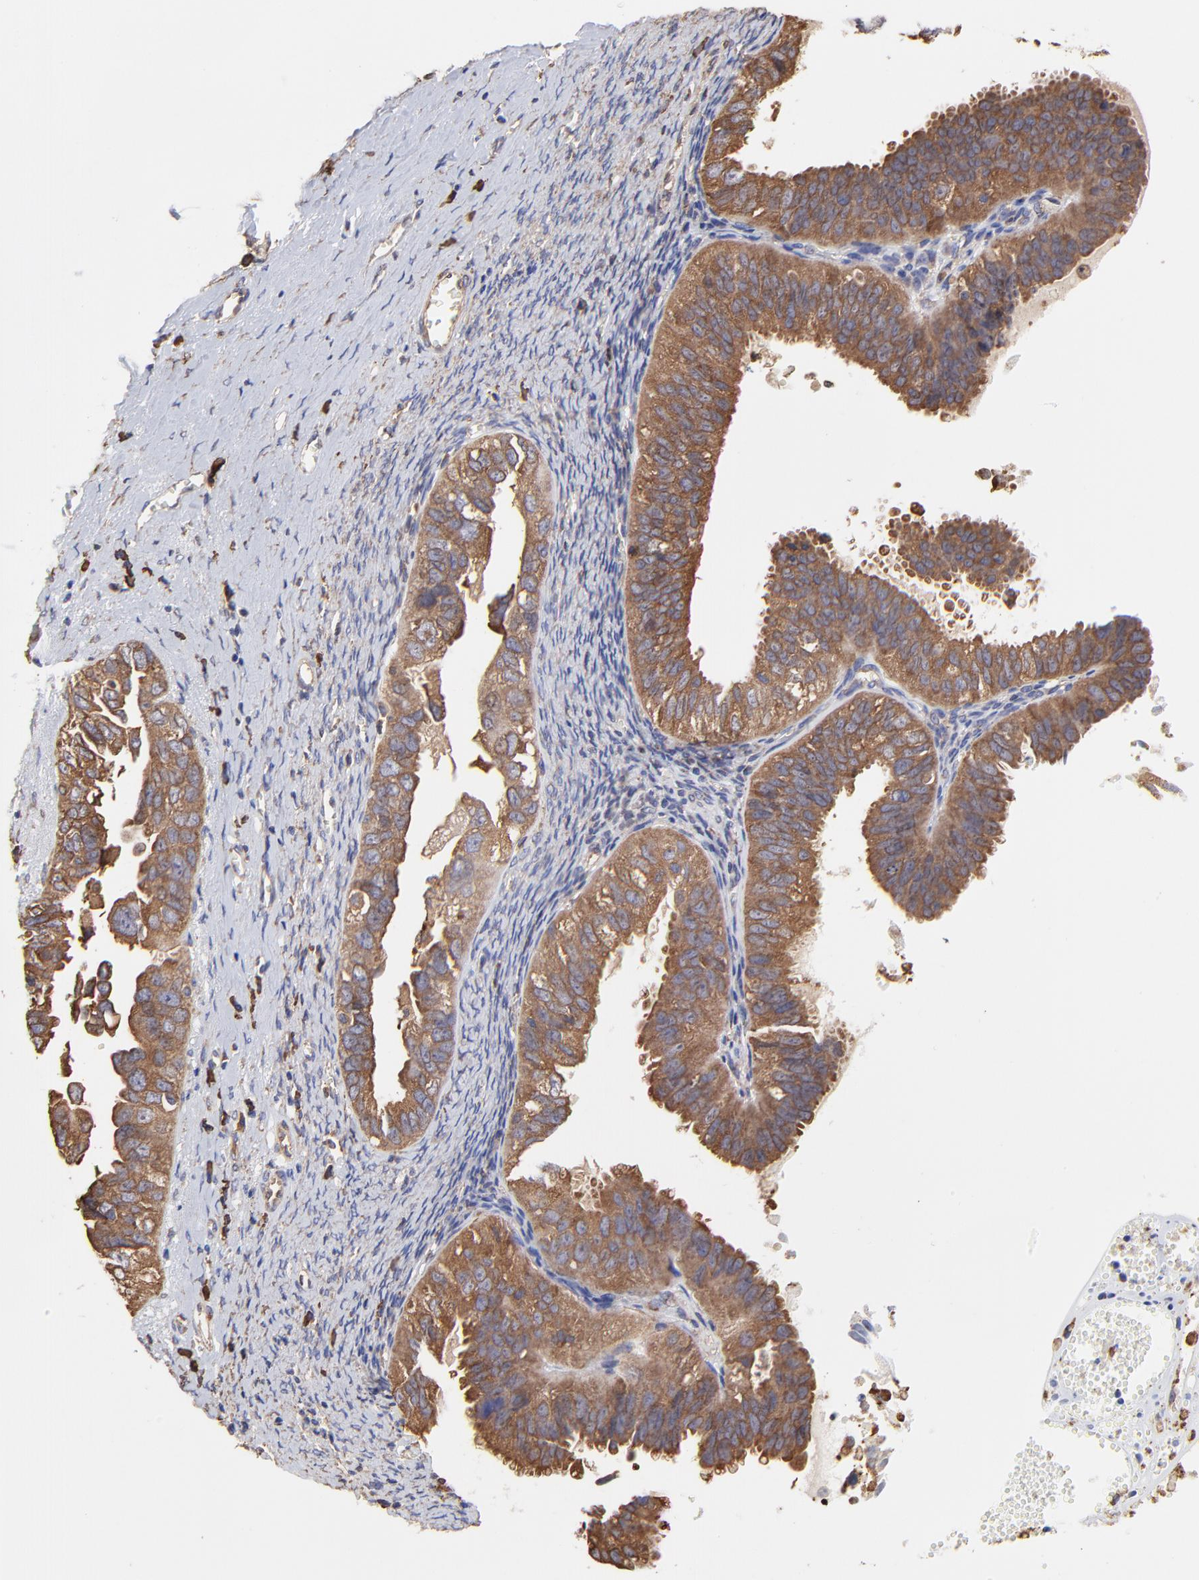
{"staining": {"intensity": "strong", "quantity": ">75%", "location": "cytoplasmic/membranous"}, "tissue": "ovarian cancer", "cell_type": "Tumor cells", "image_type": "cancer", "snomed": [{"axis": "morphology", "description": "Carcinoma, endometroid"}, {"axis": "topography", "description": "Ovary"}], "caption": "Immunohistochemical staining of endometroid carcinoma (ovarian) displays strong cytoplasmic/membranous protein staining in about >75% of tumor cells.", "gene": "PFKM", "patient": {"sex": "female", "age": 85}}